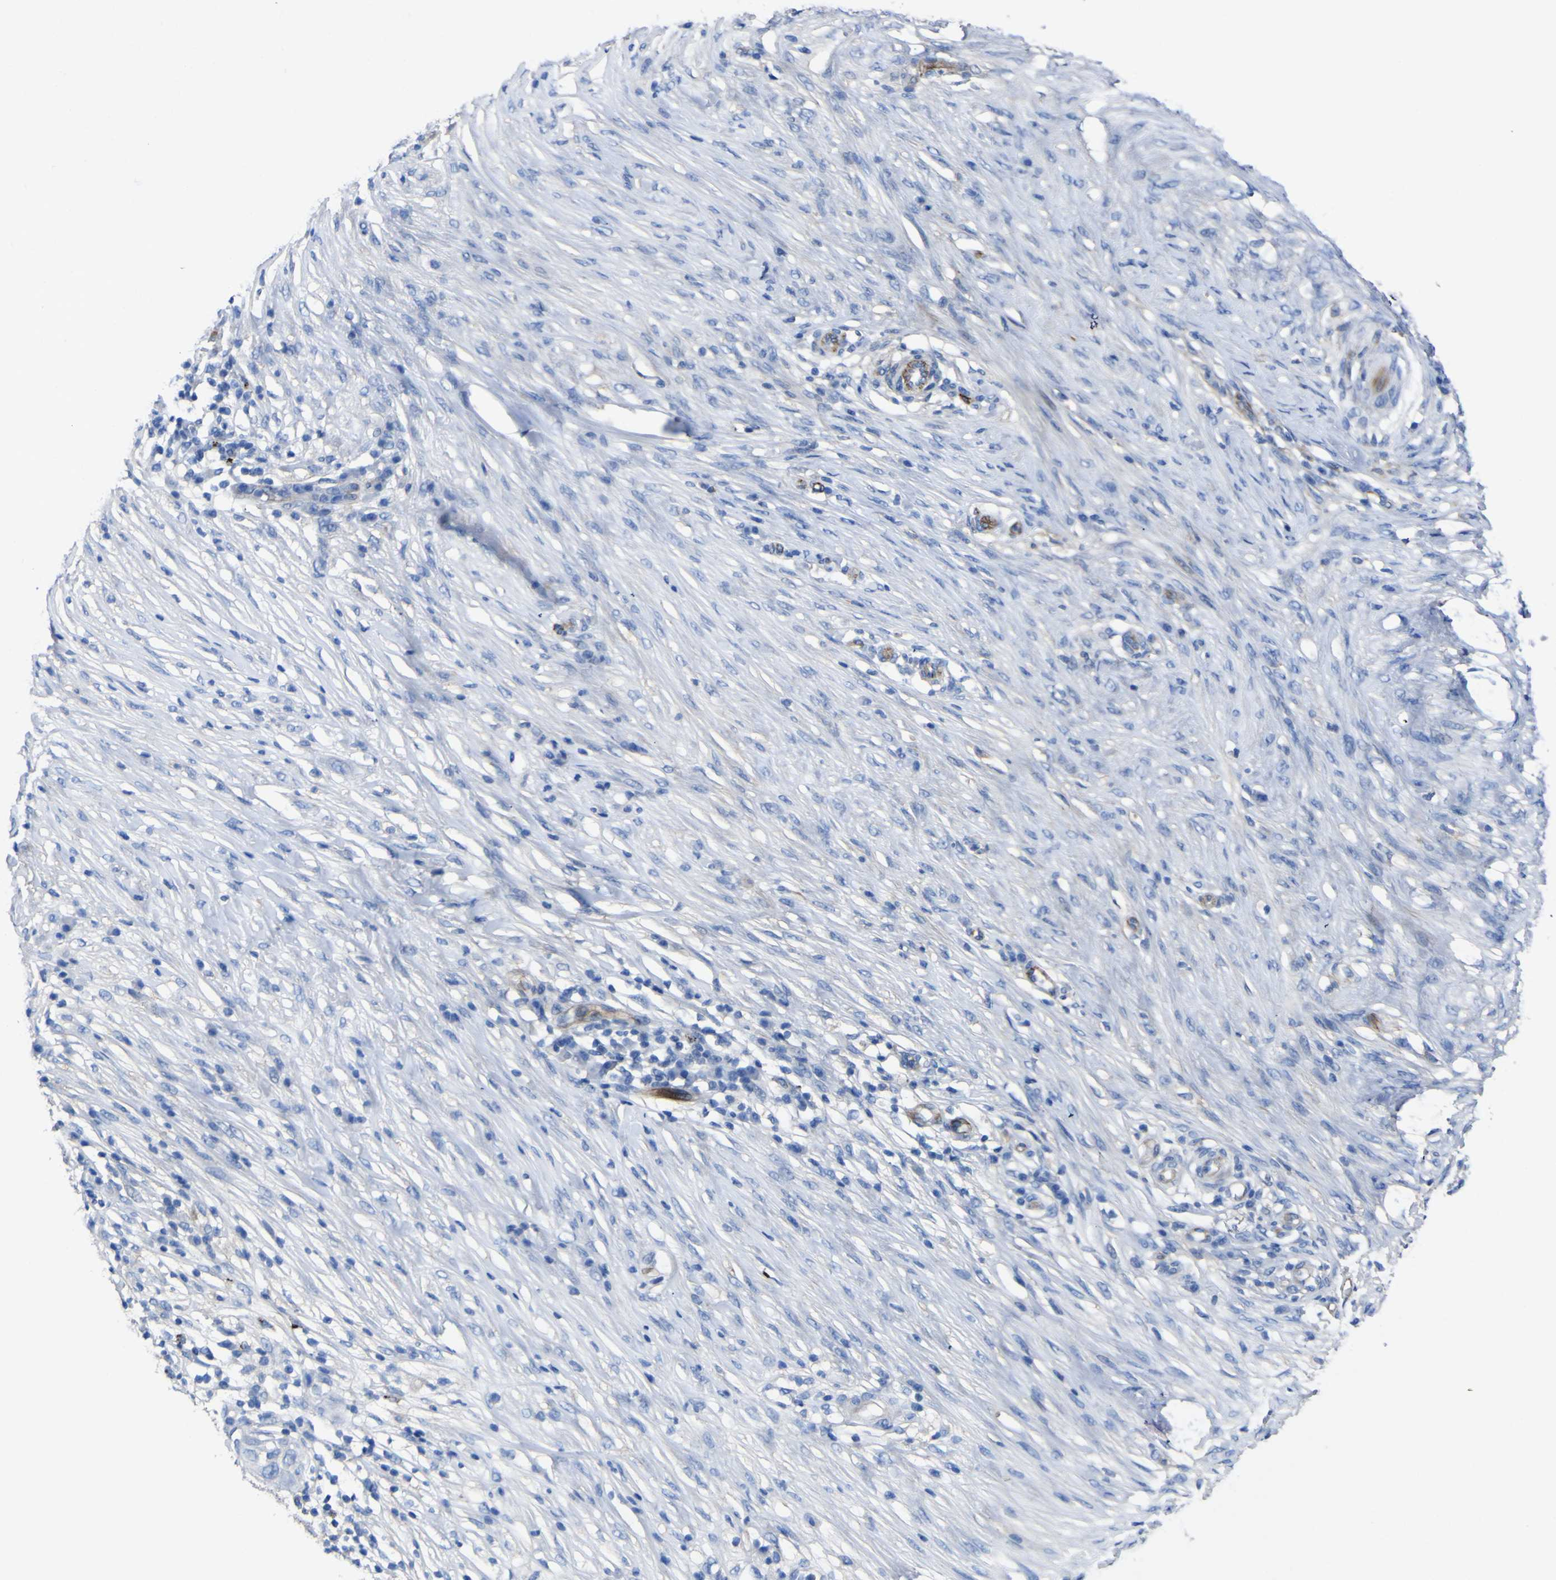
{"staining": {"intensity": "negative", "quantity": "none", "location": "none"}, "tissue": "skin cancer", "cell_type": "Tumor cells", "image_type": "cancer", "snomed": [{"axis": "morphology", "description": "Squamous cell carcinoma, NOS"}, {"axis": "topography", "description": "Skin"}], "caption": "A histopathology image of skin cancer (squamous cell carcinoma) stained for a protein reveals no brown staining in tumor cells.", "gene": "AGO4", "patient": {"sex": "female", "age": 44}}